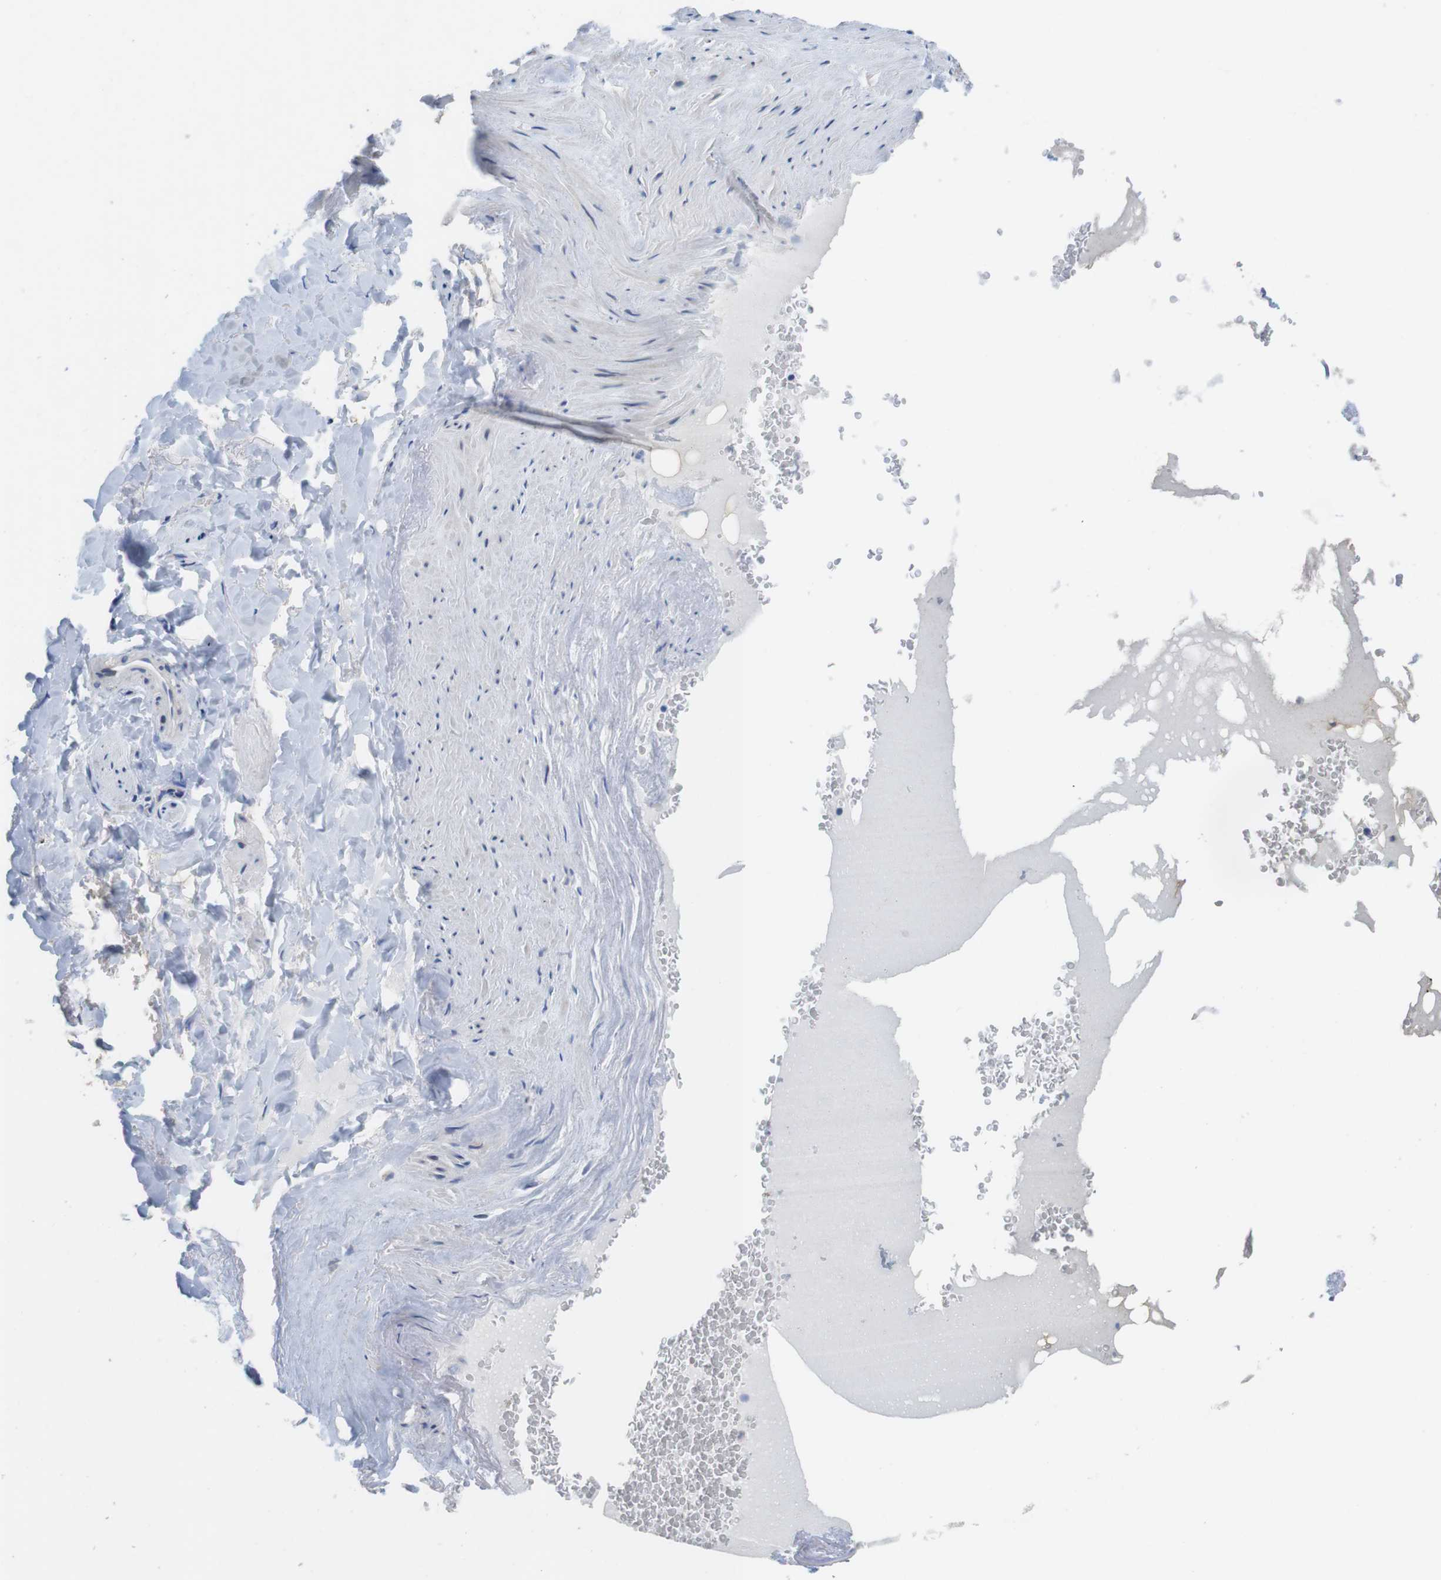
{"staining": {"intensity": "negative", "quantity": "none", "location": "none"}, "tissue": "adipose tissue", "cell_type": "Adipocytes", "image_type": "normal", "snomed": [{"axis": "morphology", "description": "Normal tissue, NOS"}, {"axis": "topography", "description": "Peripheral nerve tissue"}], "caption": "Immunohistochemistry (IHC) photomicrograph of unremarkable human adipose tissue stained for a protein (brown), which reveals no positivity in adipocytes. The staining is performed using DAB brown chromogen with nuclei counter-stained in using hematoxylin.", "gene": "KPNA2", "patient": {"sex": "male", "age": 70}}